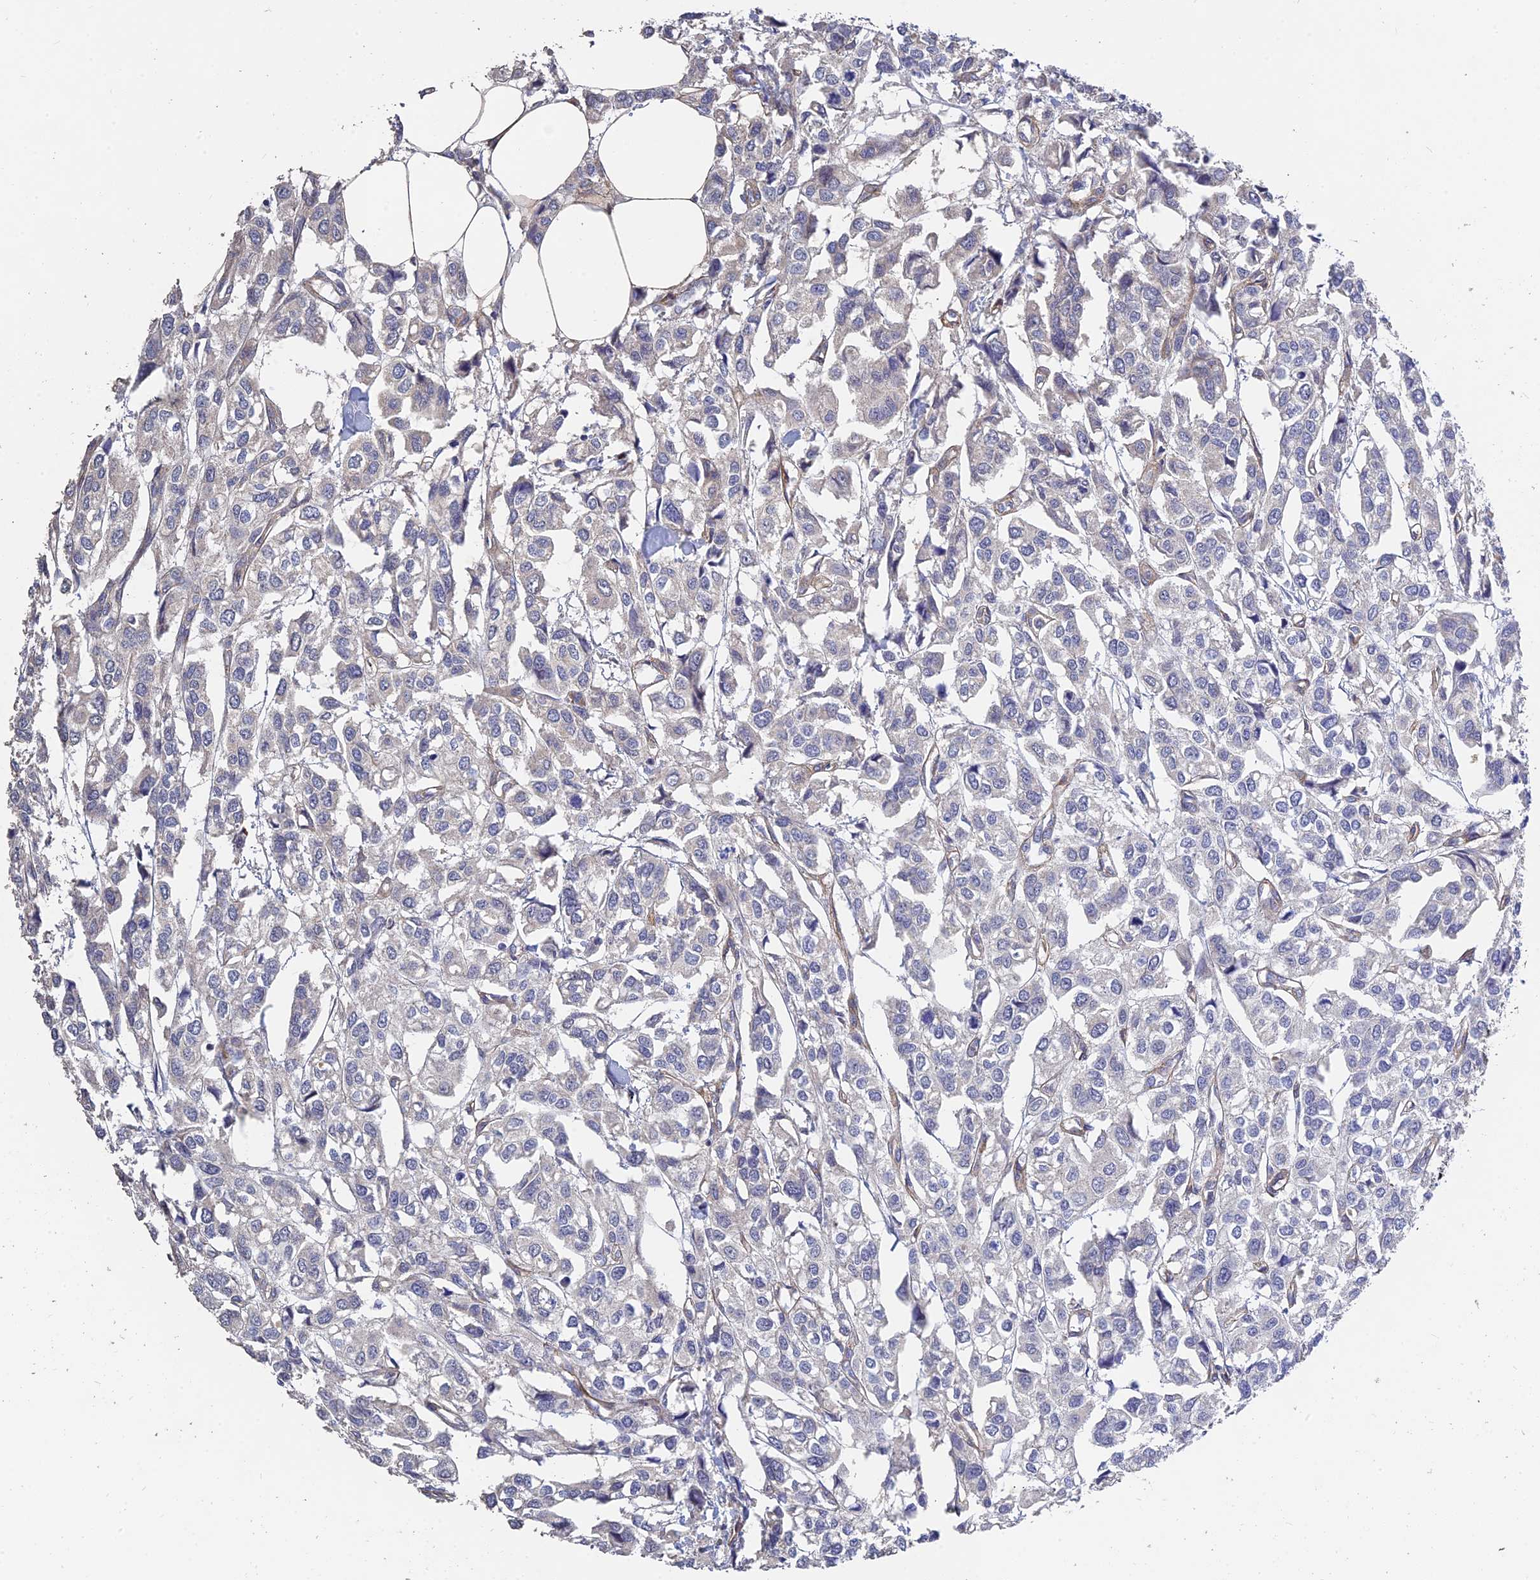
{"staining": {"intensity": "negative", "quantity": "none", "location": "none"}, "tissue": "urothelial cancer", "cell_type": "Tumor cells", "image_type": "cancer", "snomed": [{"axis": "morphology", "description": "Urothelial carcinoma, High grade"}, {"axis": "topography", "description": "Urinary bladder"}], "caption": "The histopathology image demonstrates no staining of tumor cells in urothelial cancer.", "gene": "MRPL35", "patient": {"sex": "male", "age": 67}}